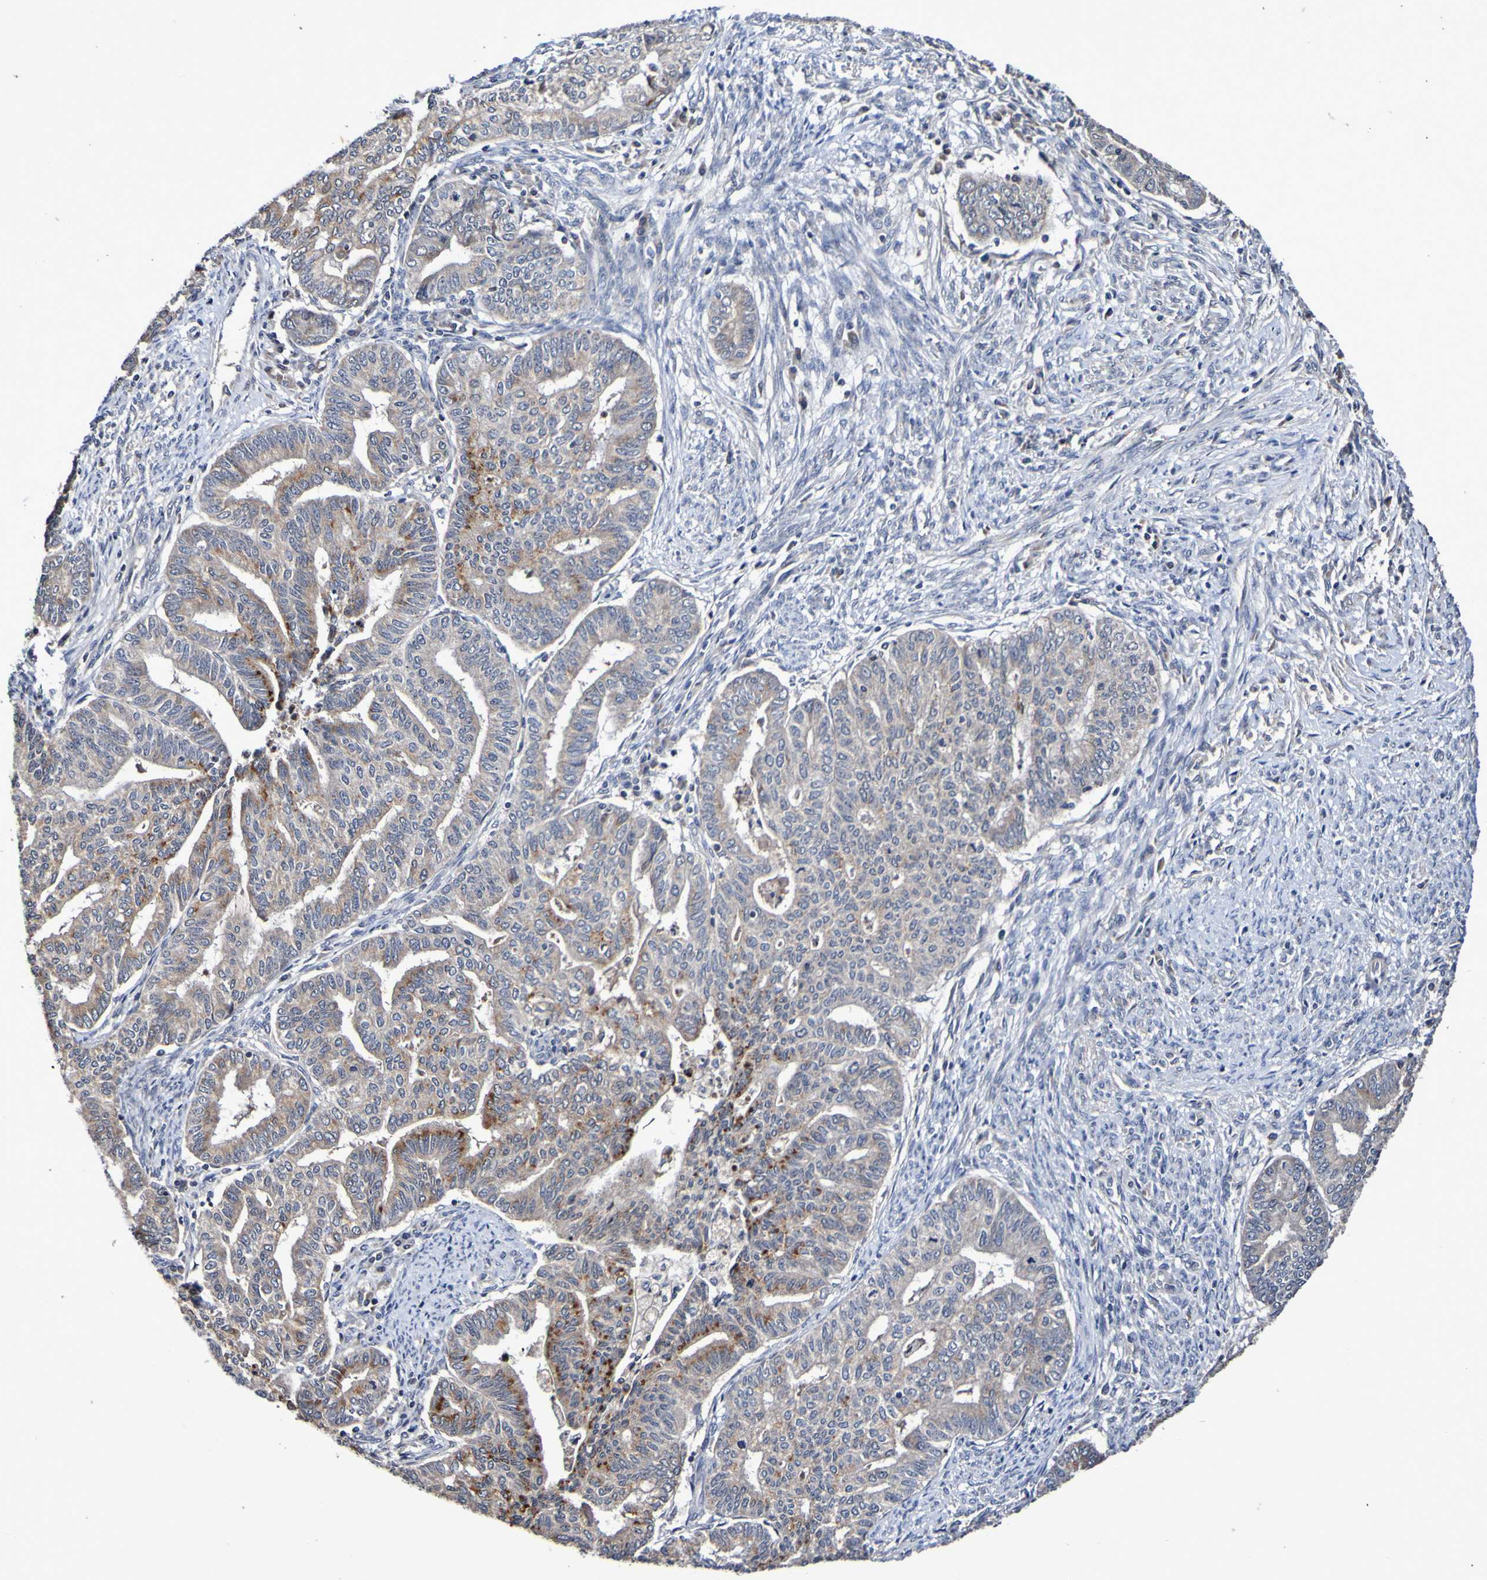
{"staining": {"intensity": "strong", "quantity": "<25%", "location": "cytoplasmic/membranous"}, "tissue": "endometrial cancer", "cell_type": "Tumor cells", "image_type": "cancer", "snomed": [{"axis": "morphology", "description": "Adenocarcinoma, NOS"}, {"axis": "topography", "description": "Endometrium"}], "caption": "Immunohistochemistry (IHC) (DAB) staining of adenocarcinoma (endometrial) displays strong cytoplasmic/membranous protein staining in approximately <25% of tumor cells.", "gene": "PTP4A2", "patient": {"sex": "female", "age": 79}}